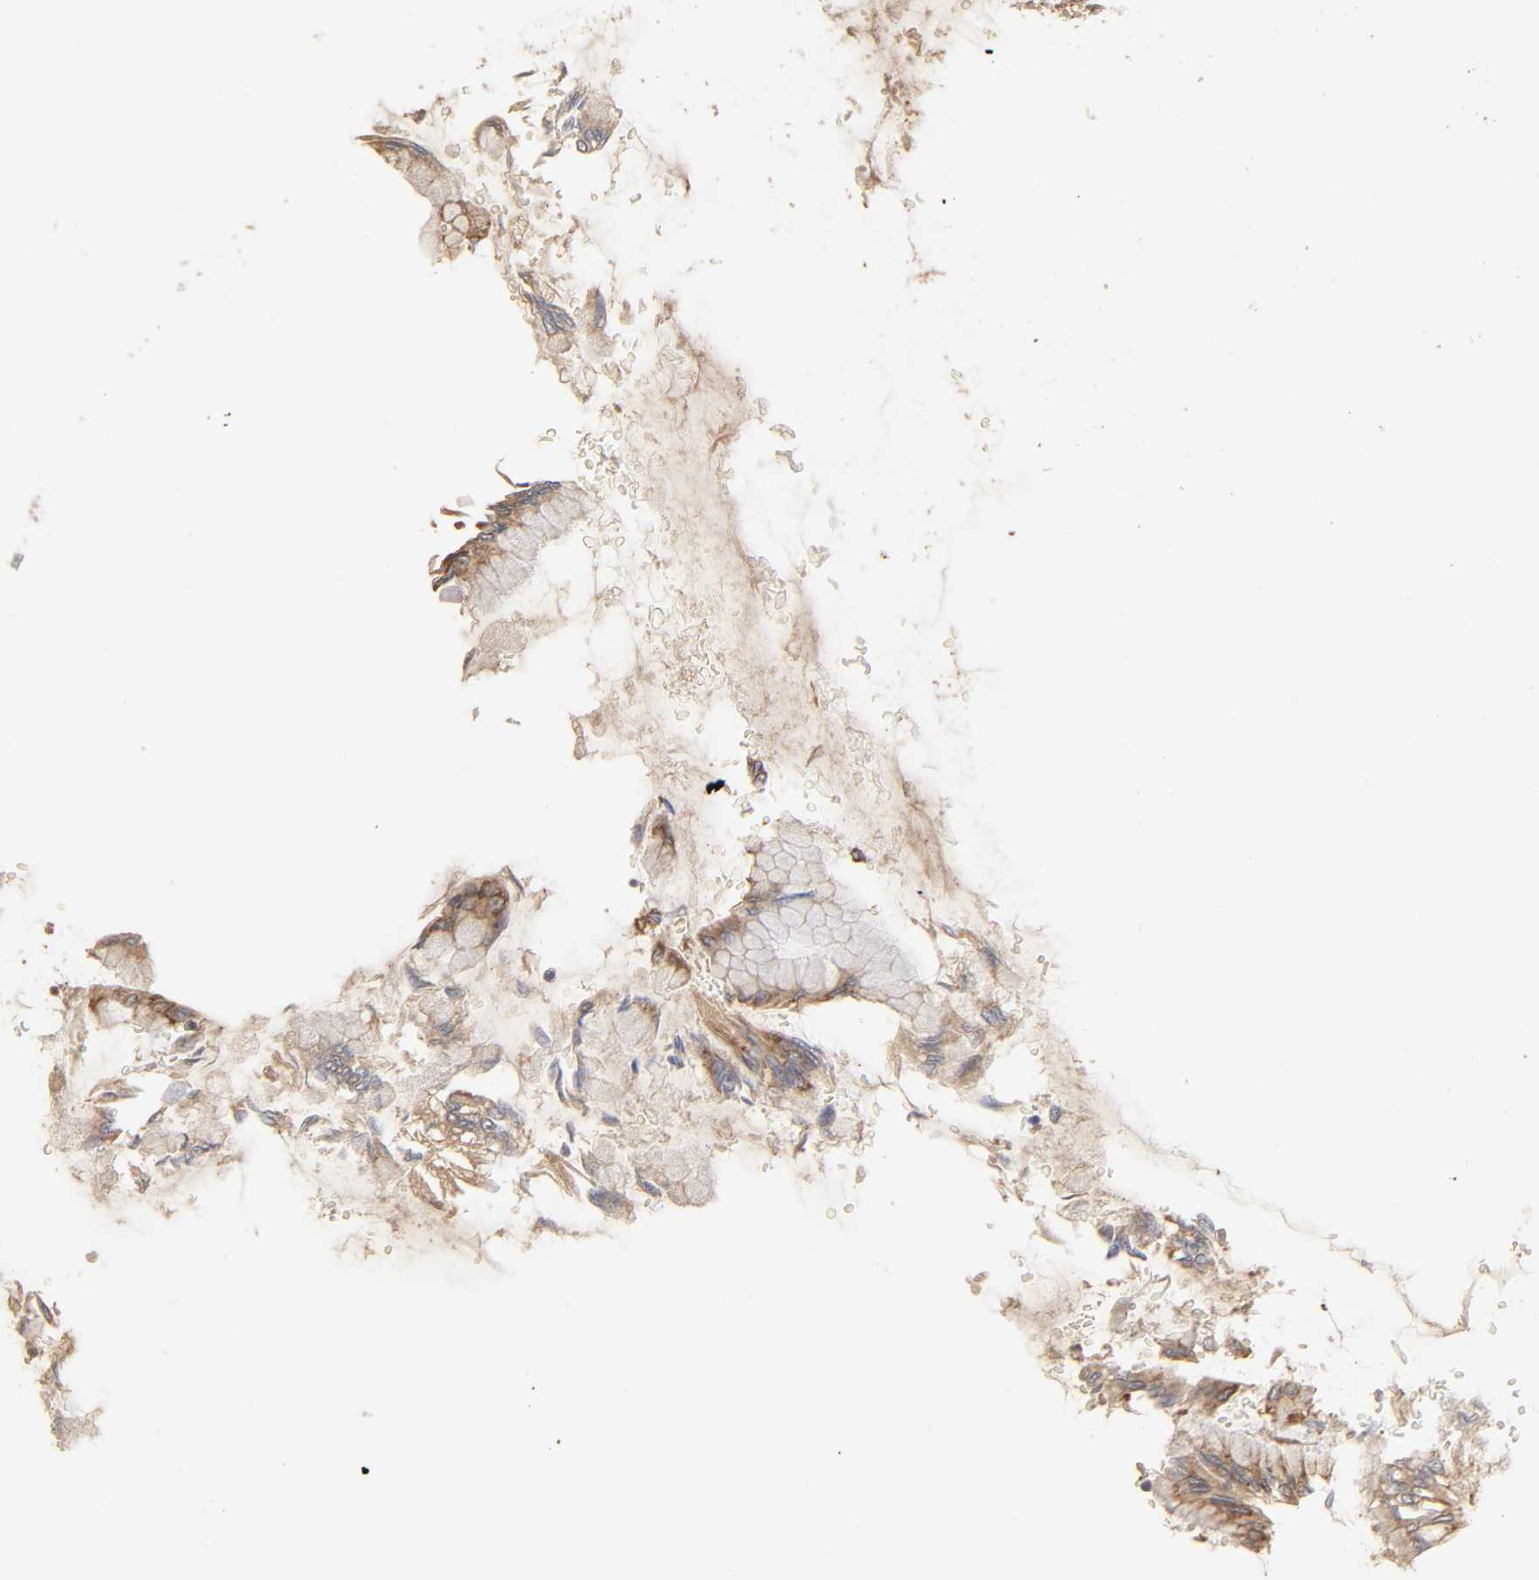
{"staining": {"intensity": "moderate", "quantity": ">75%", "location": "cytoplasmic/membranous"}, "tissue": "stomach", "cell_type": "Glandular cells", "image_type": "normal", "snomed": [{"axis": "morphology", "description": "Normal tissue, NOS"}, {"axis": "topography", "description": "Stomach, upper"}], "caption": "Protein expression analysis of normal human stomach reveals moderate cytoplasmic/membranous positivity in about >75% of glandular cells.", "gene": "EIF4G2", "patient": {"sex": "female", "age": 56}}